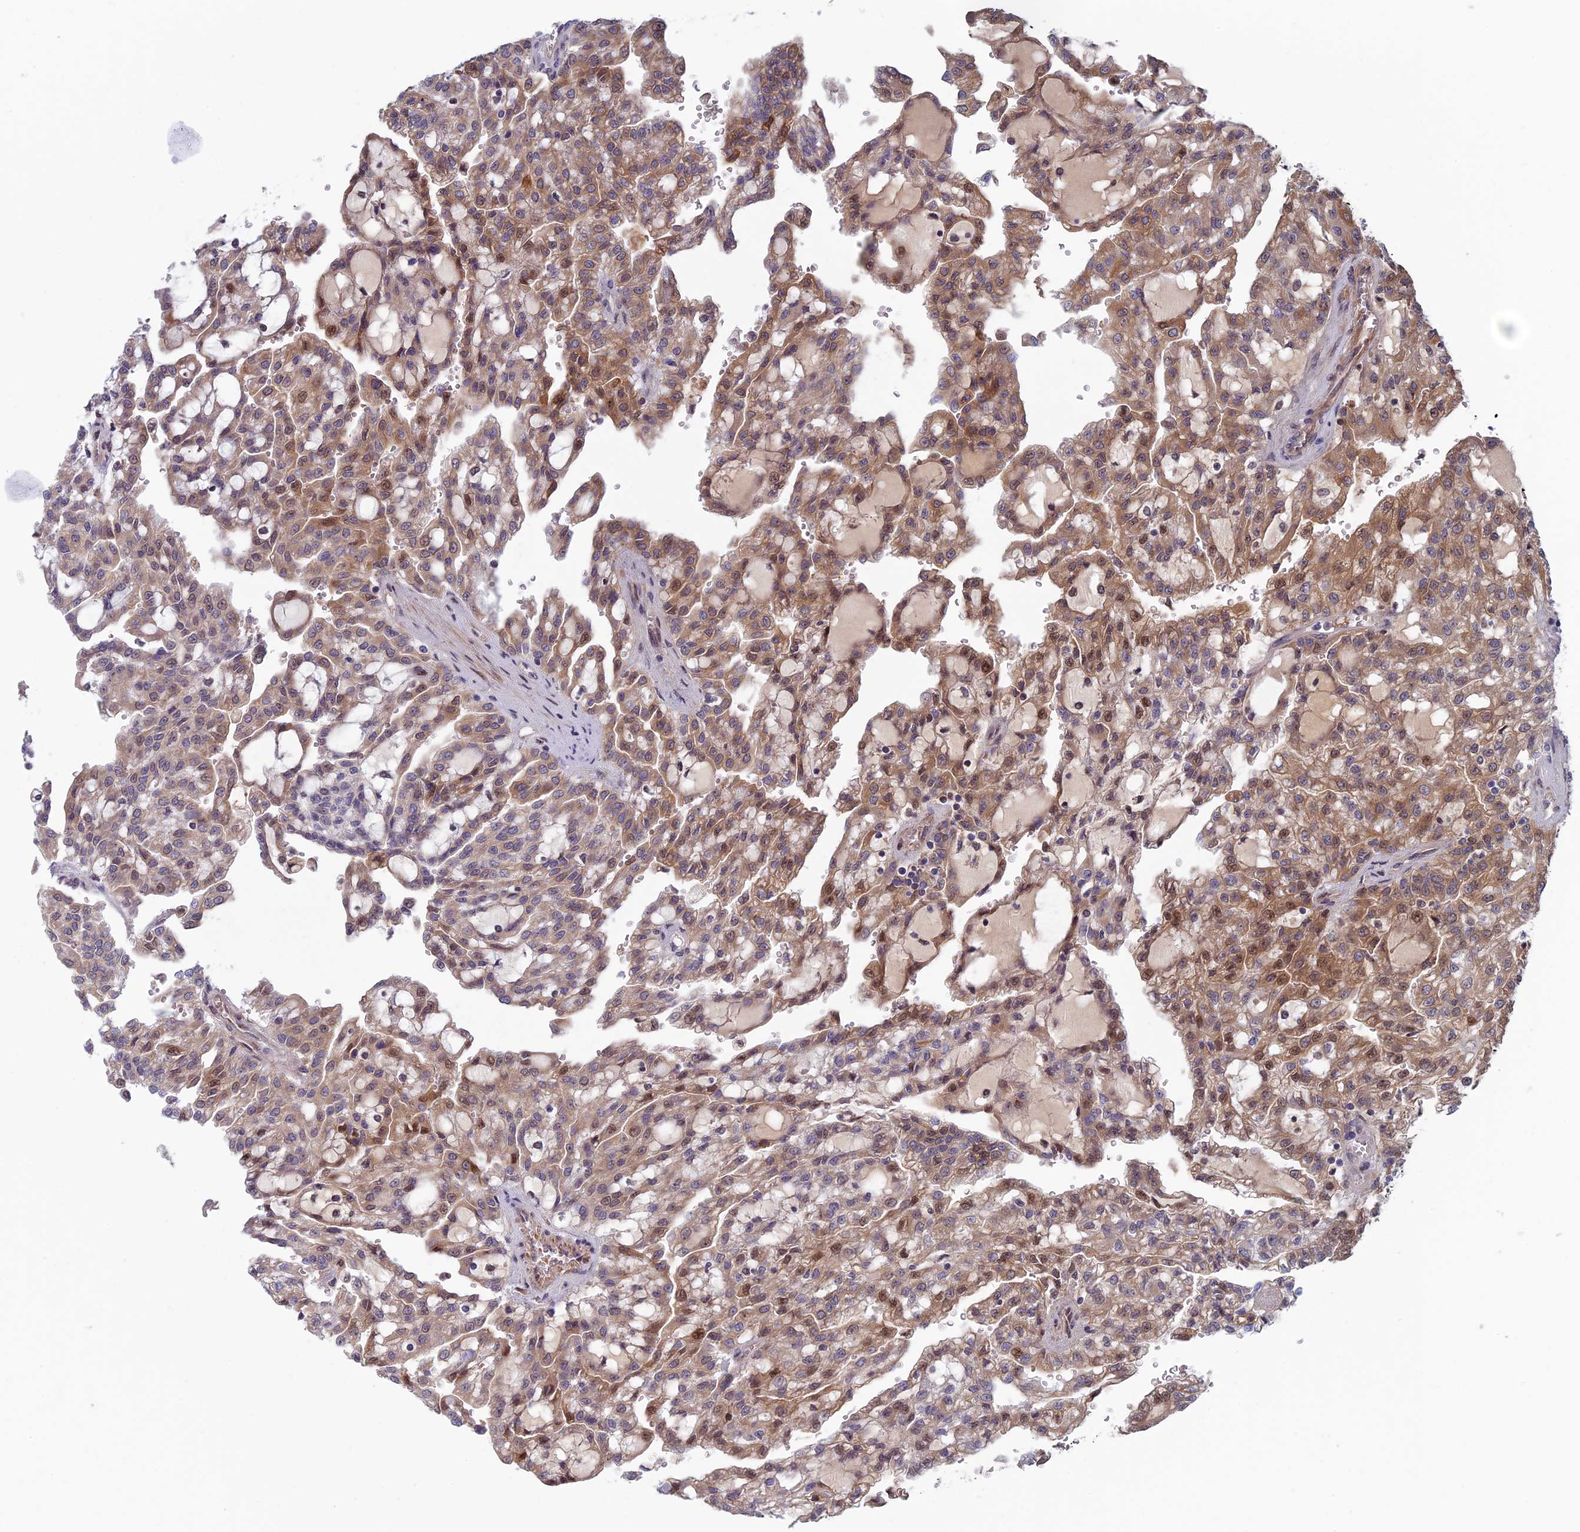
{"staining": {"intensity": "moderate", "quantity": "25%-75%", "location": "cytoplasmic/membranous,nuclear"}, "tissue": "renal cancer", "cell_type": "Tumor cells", "image_type": "cancer", "snomed": [{"axis": "morphology", "description": "Adenocarcinoma, NOS"}, {"axis": "topography", "description": "Kidney"}], "caption": "A histopathology image of human renal cancer (adenocarcinoma) stained for a protein exhibits moderate cytoplasmic/membranous and nuclear brown staining in tumor cells.", "gene": "FADS1", "patient": {"sex": "male", "age": 63}}